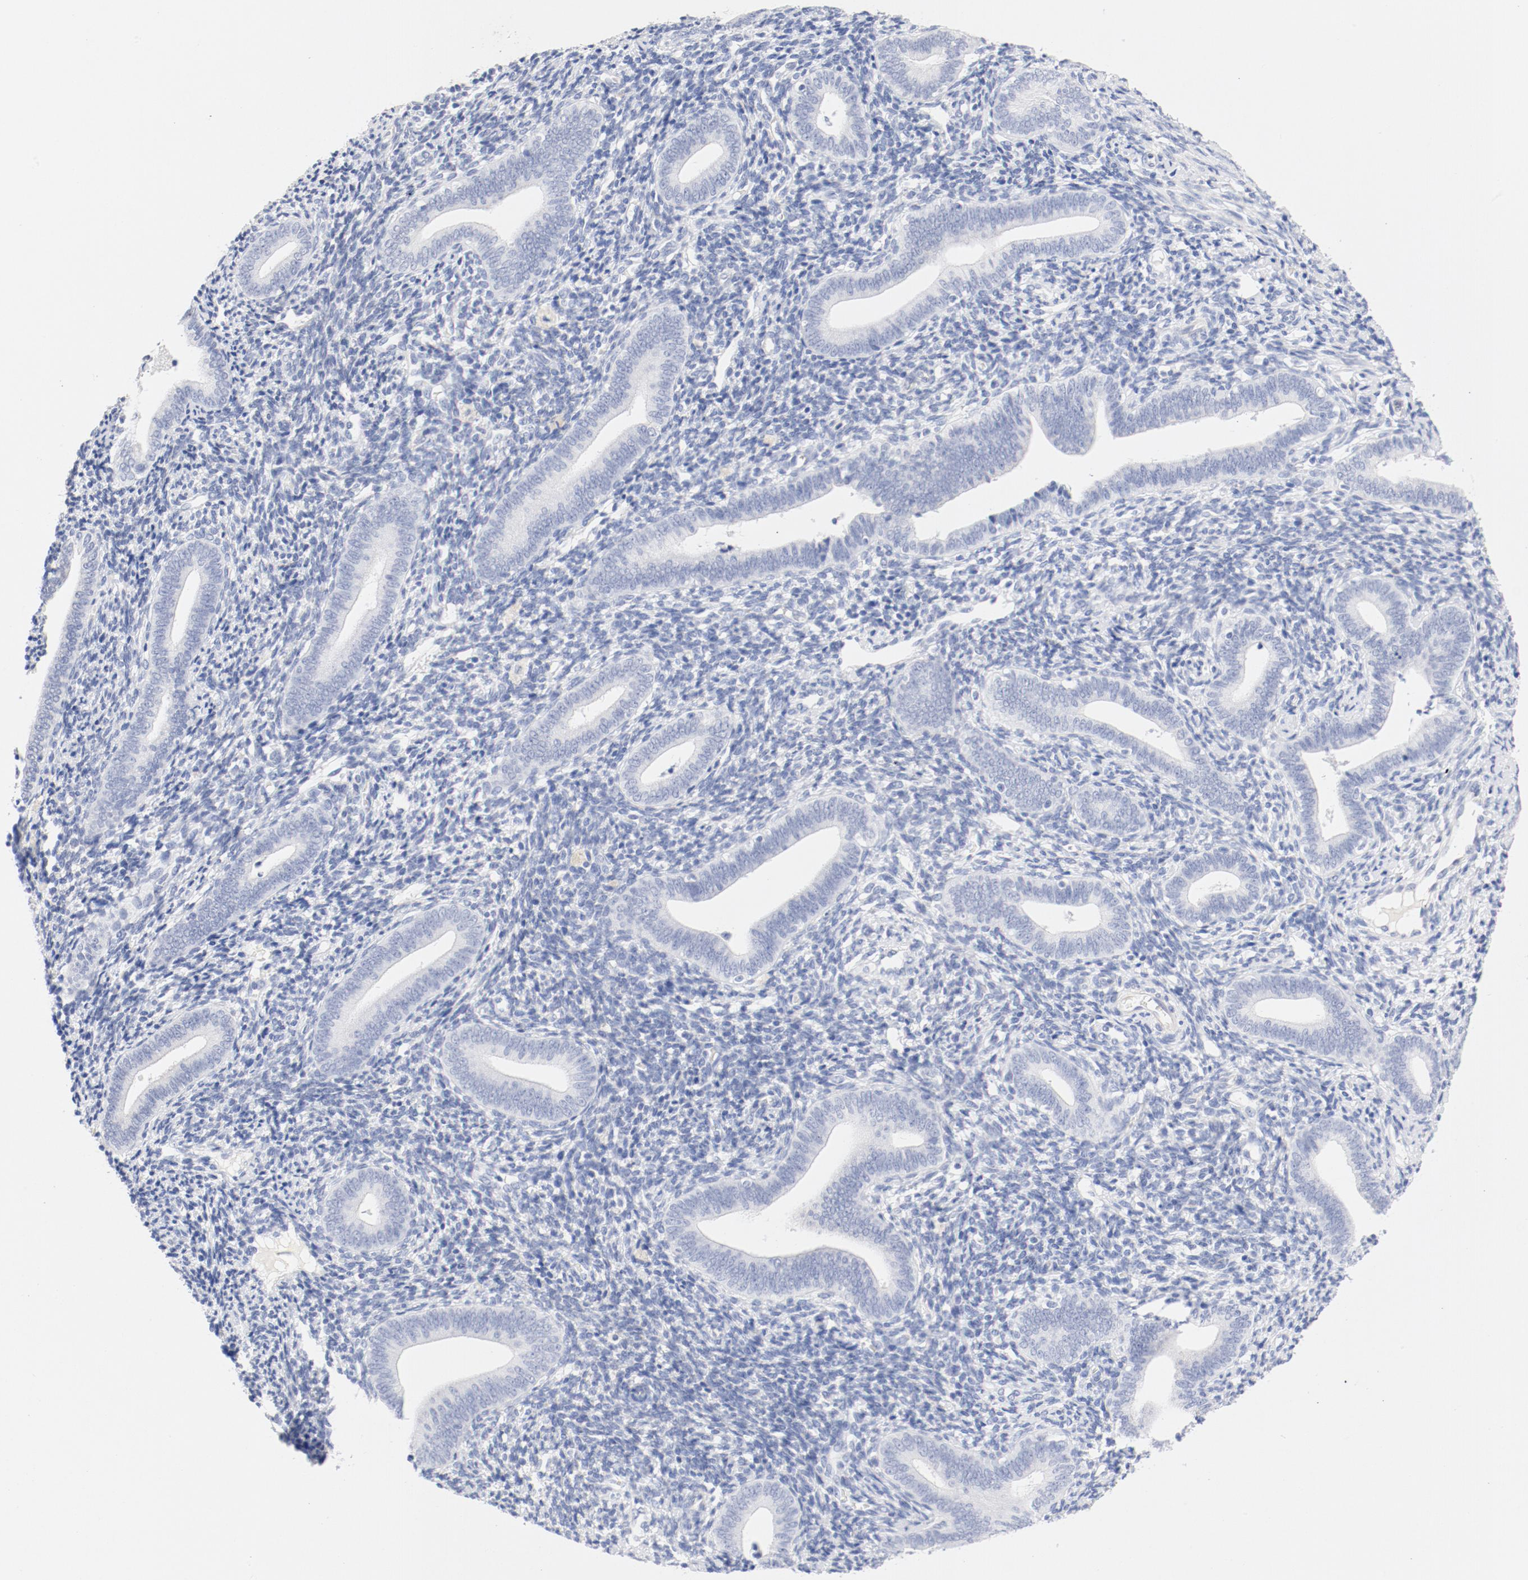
{"staining": {"intensity": "negative", "quantity": "none", "location": "none"}, "tissue": "endometrium", "cell_type": "Cells in endometrial stroma", "image_type": "normal", "snomed": [{"axis": "morphology", "description": "Normal tissue, NOS"}, {"axis": "topography", "description": "Uterus"}, {"axis": "topography", "description": "Endometrium"}], "caption": "Protein analysis of benign endometrium exhibits no significant expression in cells in endometrial stroma. The staining is performed using DAB (3,3'-diaminobenzidine) brown chromogen with nuclei counter-stained in using hematoxylin.", "gene": "HOMER1", "patient": {"sex": "female", "age": 33}}